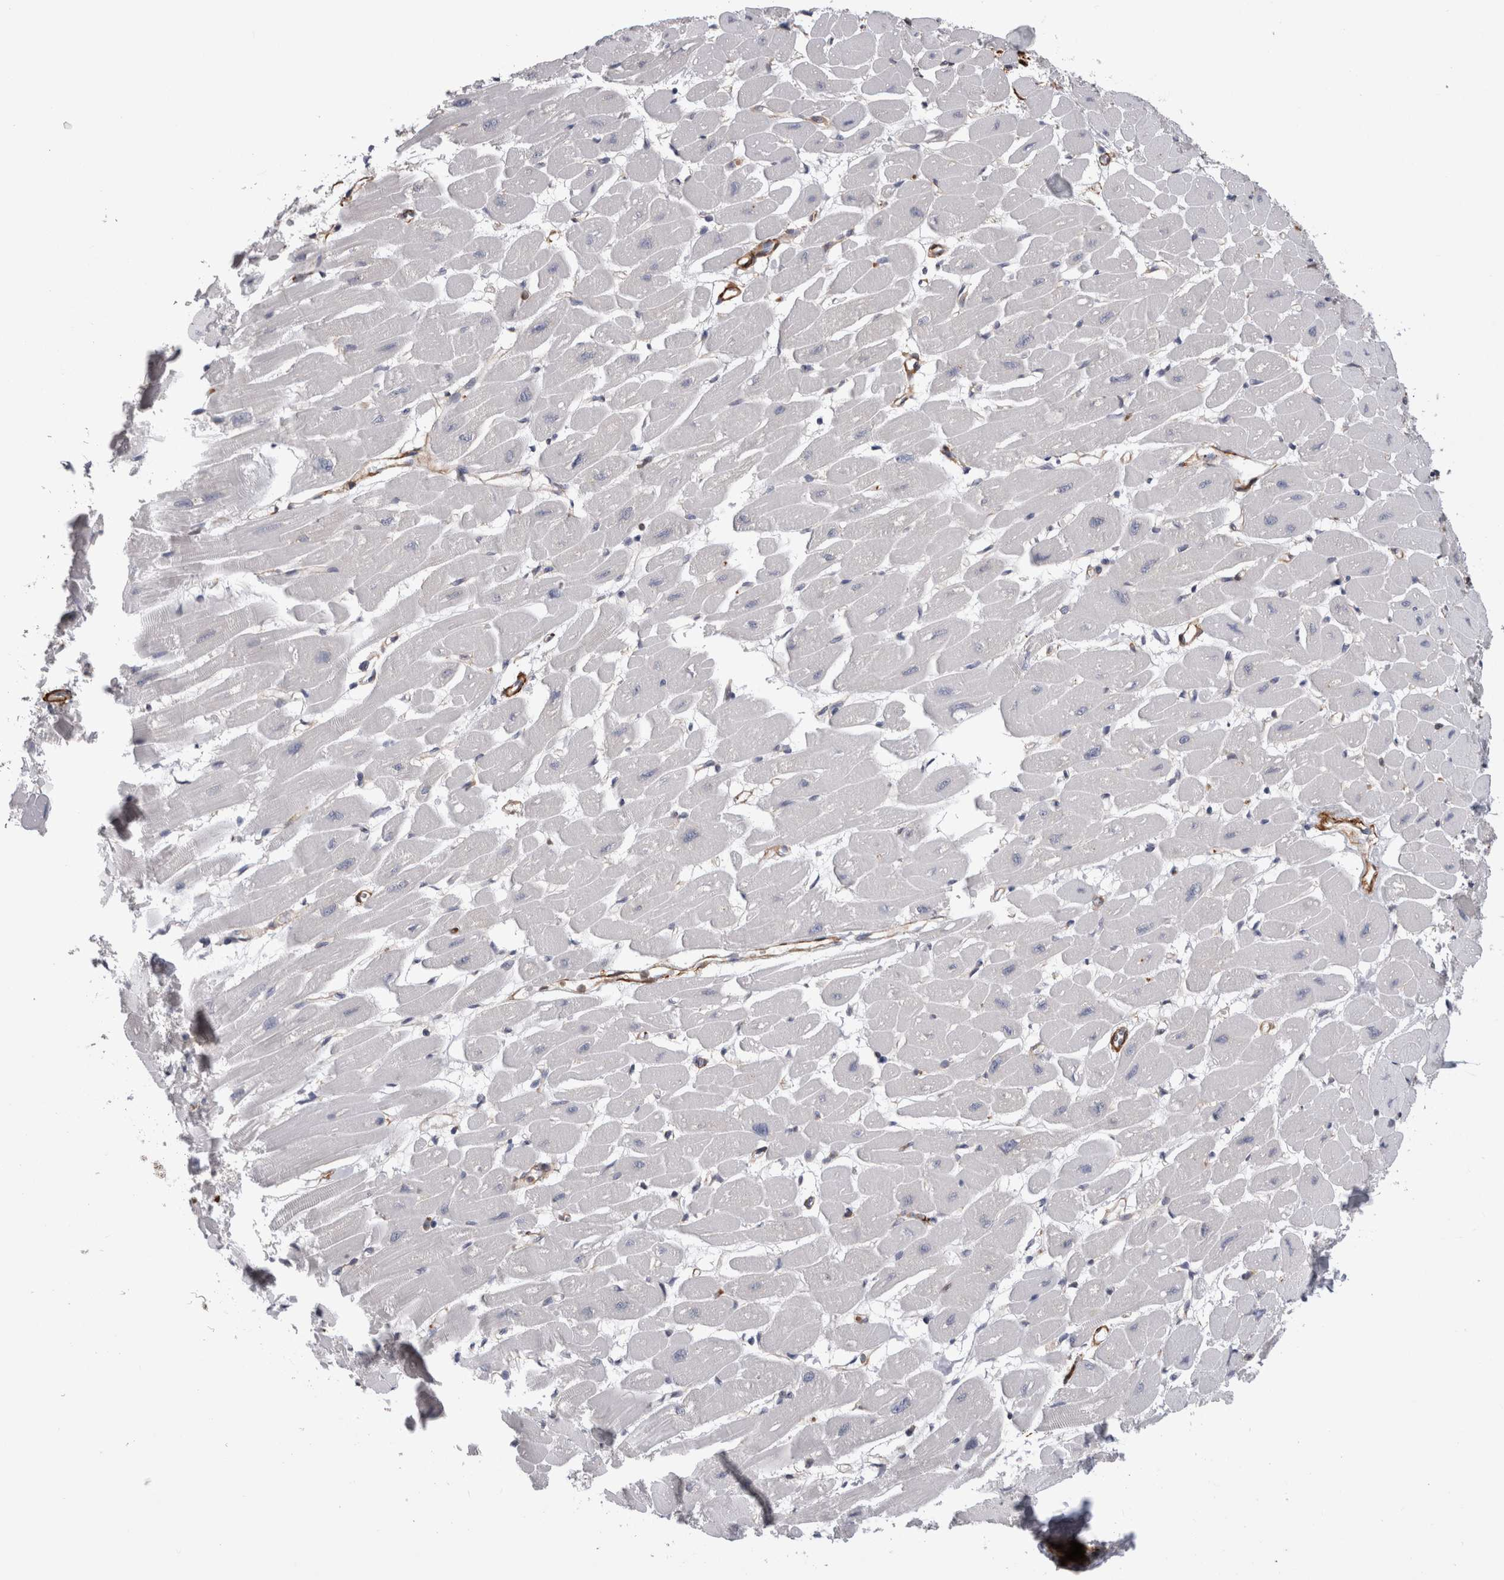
{"staining": {"intensity": "negative", "quantity": "none", "location": "none"}, "tissue": "heart muscle", "cell_type": "Cardiomyocytes", "image_type": "normal", "snomed": [{"axis": "morphology", "description": "Normal tissue, NOS"}, {"axis": "topography", "description": "Heart"}], "caption": "DAB (3,3'-diaminobenzidine) immunohistochemical staining of benign human heart muscle reveals no significant staining in cardiomyocytes. (DAB (3,3'-diaminobenzidine) immunohistochemistry (IHC) visualized using brightfield microscopy, high magnification).", "gene": "EPRS1", "patient": {"sex": "female", "age": 54}}